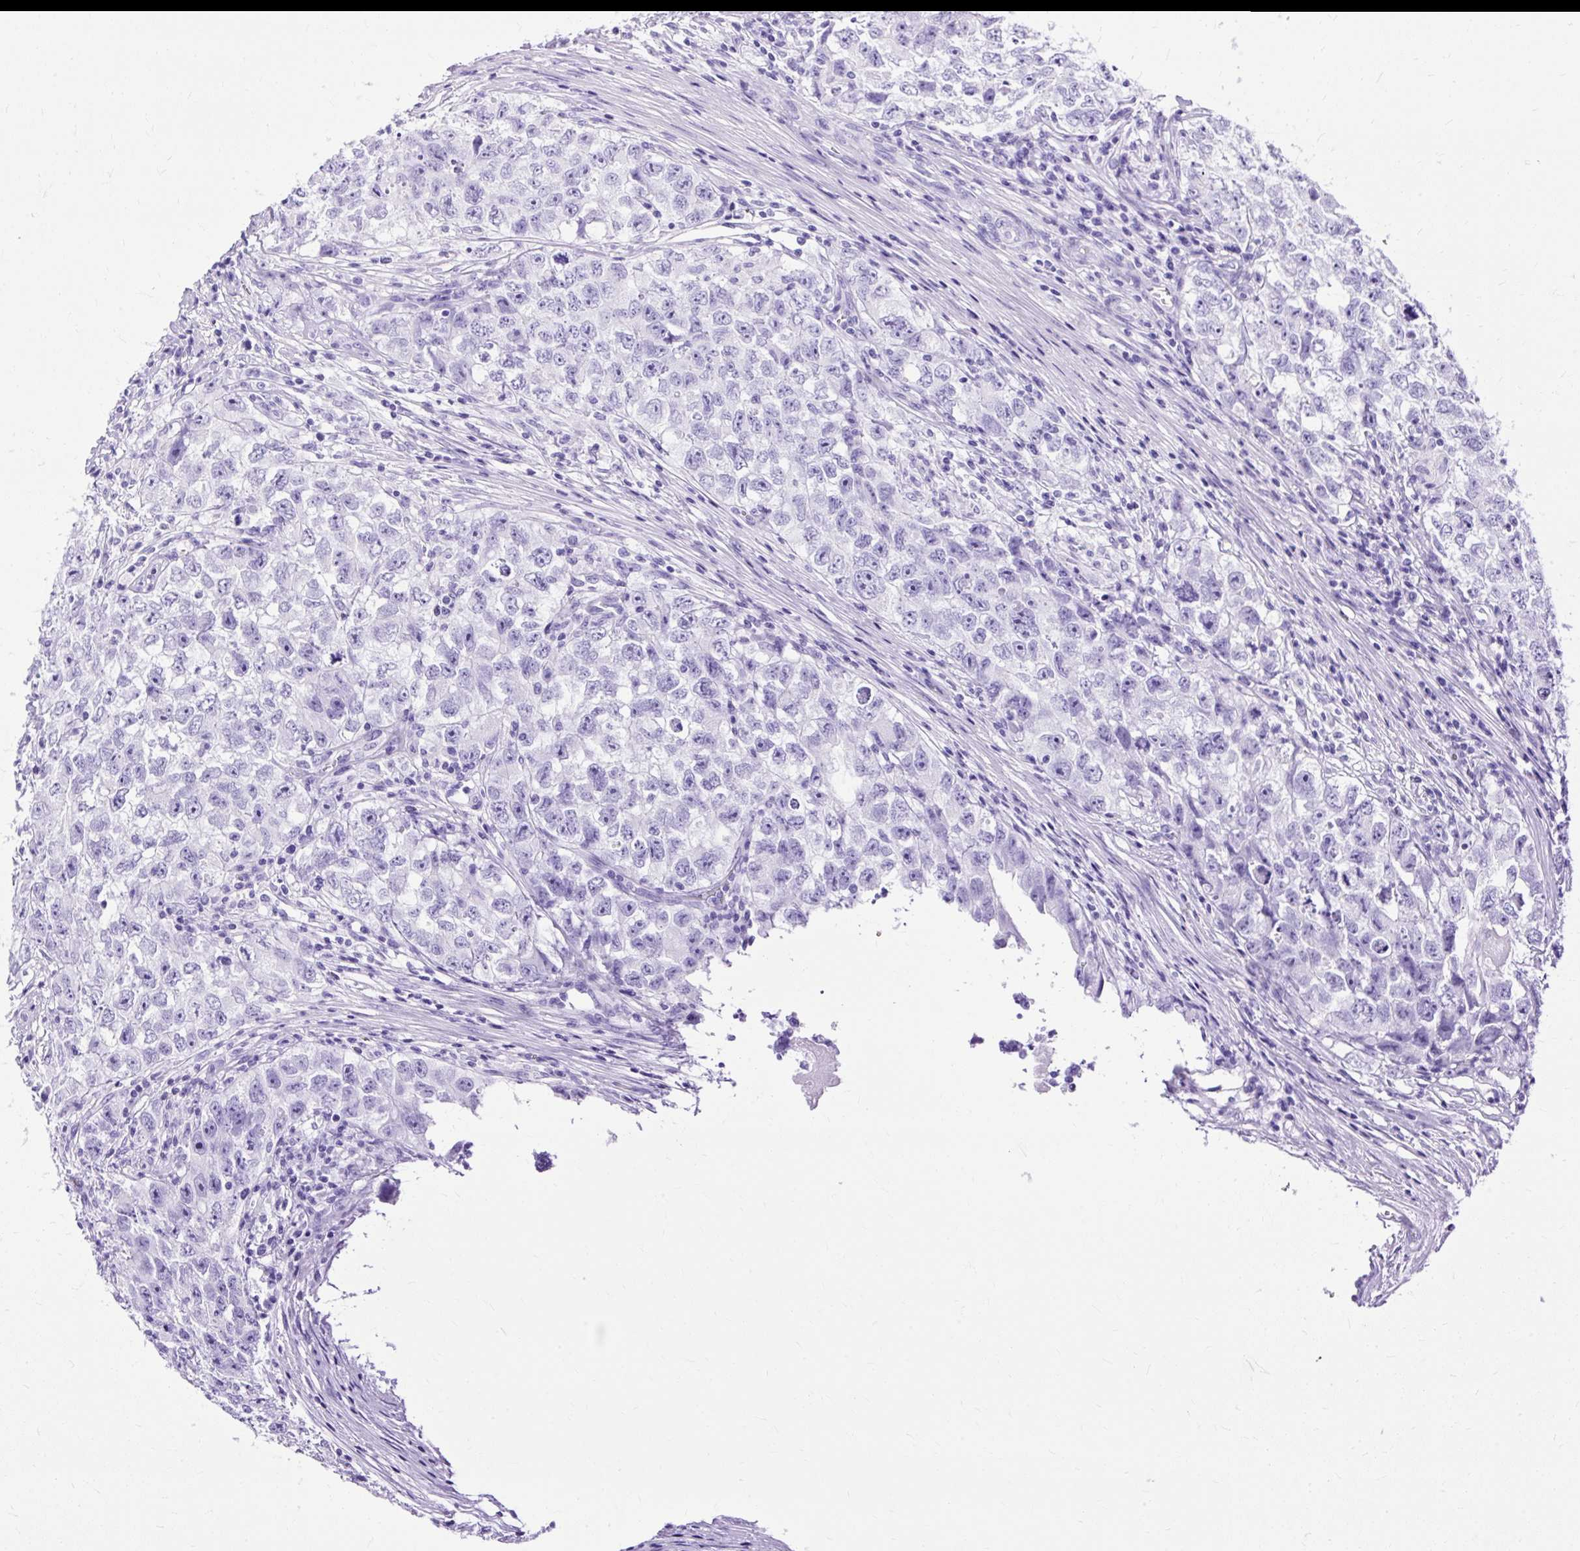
{"staining": {"intensity": "negative", "quantity": "none", "location": "none"}, "tissue": "testis cancer", "cell_type": "Tumor cells", "image_type": "cancer", "snomed": [{"axis": "morphology", "description": "Seminoma, NOS"}, {"axis": "morphology", "description": "Carcinoma, Embryonal, NOS"}, {"axis": "topography", "description": "Testis"}], "caption": "Immunohistochemical staining of human seminoma (testis) reveals no significant staining in tumor cells.", "gene": "SLC8A2", "patient": {"sex": "male", "age": 43}}